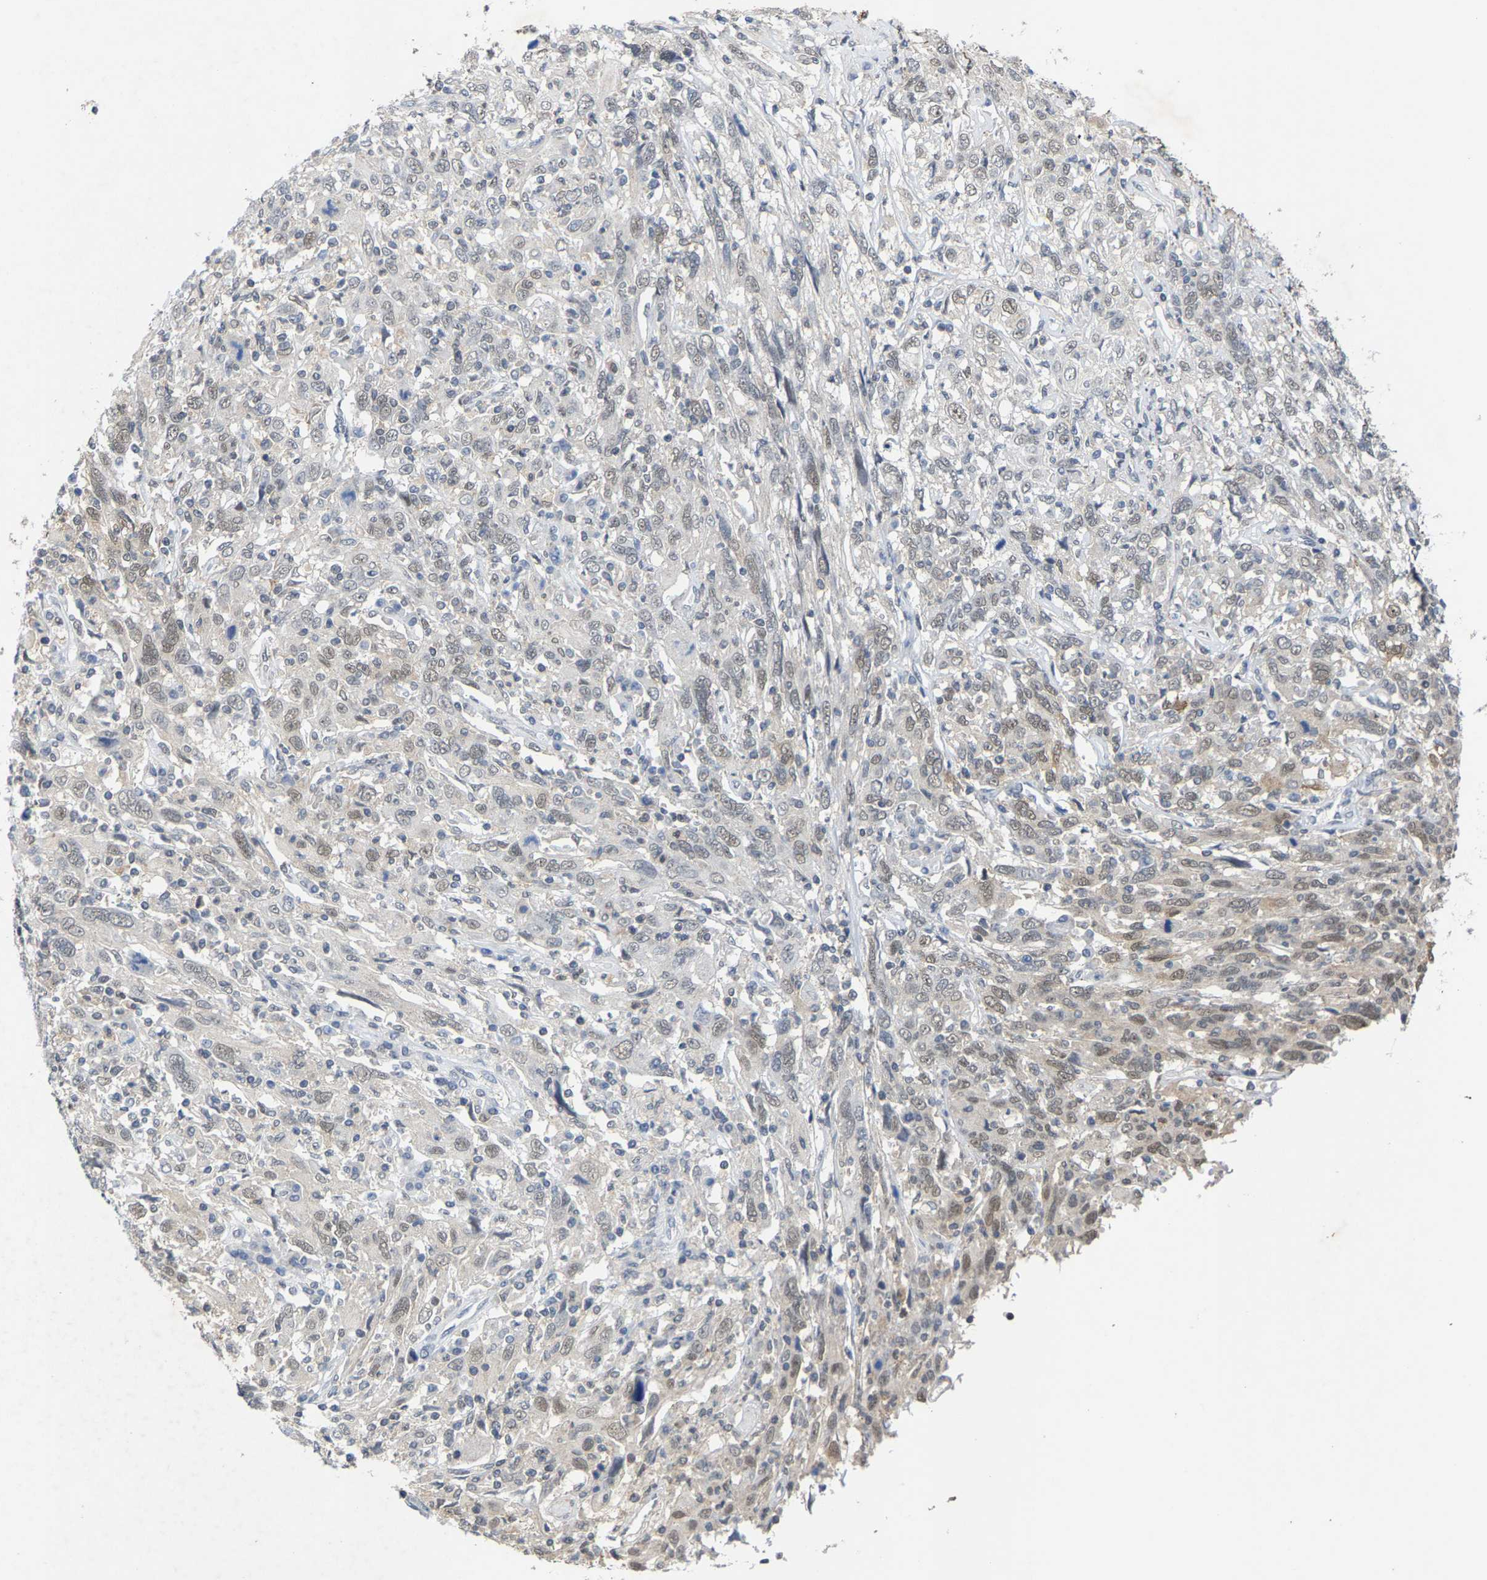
{"staining": {"intensity": "weak", "quantity": ">75%", "location": "nuclear"}, "tissue": "cervical cancer", "cell_type": "Tumor cells", "image_type": "cancer", "snomed": [{"axis": "morphology", "description": "Squamous cell carcinoma, NOS"}, {"axis": "topography", "description": "Cervix"}], "caption": "A brown stain labels weak nuclear expression of a protein in human cervical squamous cell carcinoma tumor cells. Using DAB (3,3'-diaminobenzidine) (brown) and hematoxylin (blue) stains, captured at high magnification using brightfield microscopy.", "gene": "FGD3", "patient": {"sex": "female", "age": 46}}